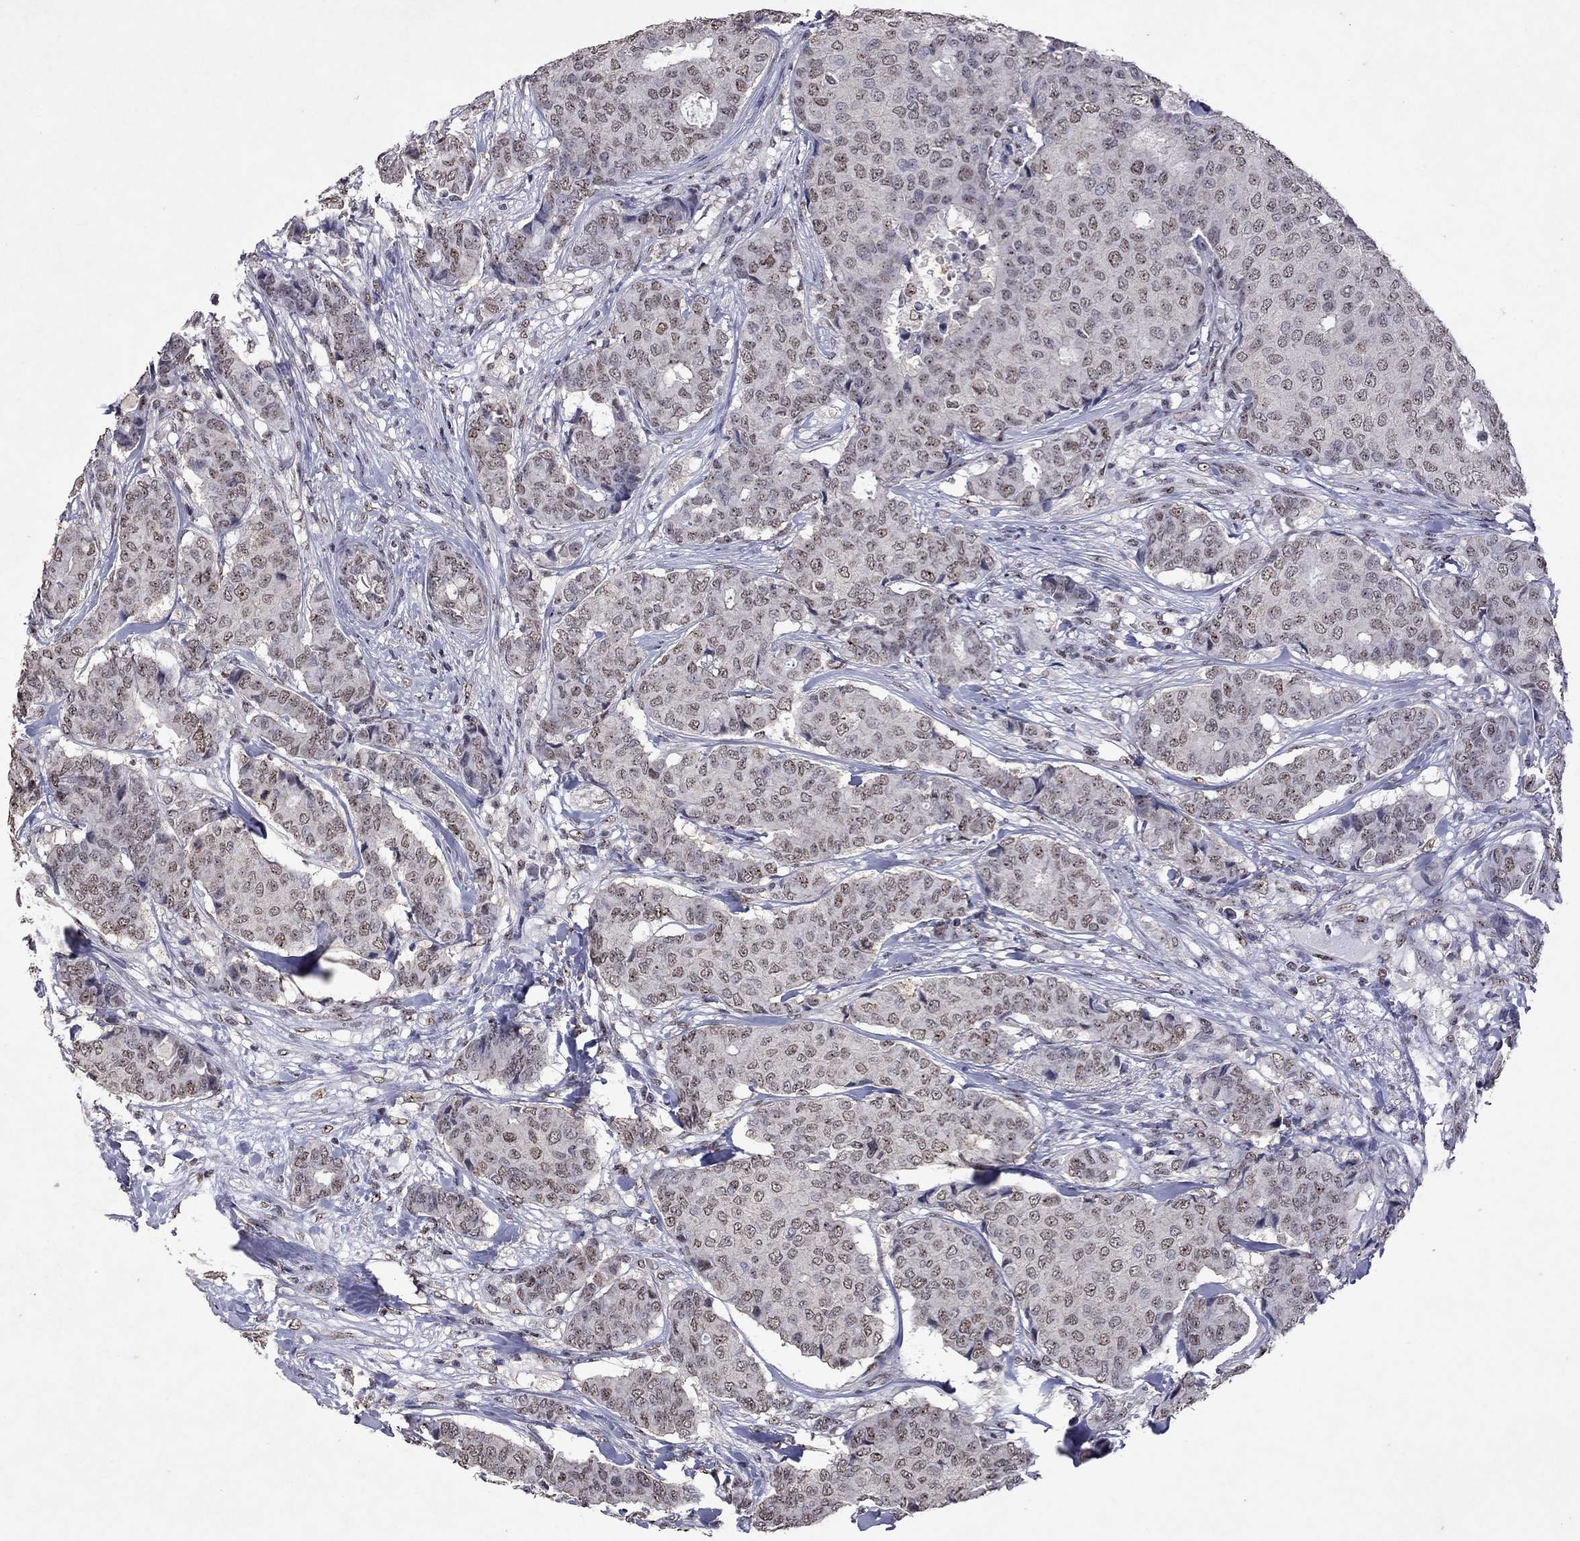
{"staining": {"intensity": "weak", "quantity": "<25%", "location": "nuclear"}, "tissue": "breast cancer", "cell_type": "Tumor cells", "image_type": "cancer", "snomed": [{"axis": "morphology", "description": "Duct carcinoma"}, {"axis": "topography", "description": "Breast"}], "caption": "There is no significant staining in tumor cells of breast intraductal carcinoma.", "gene": "SPOUT1", "patient": {"sex": "female", "age": 75}}